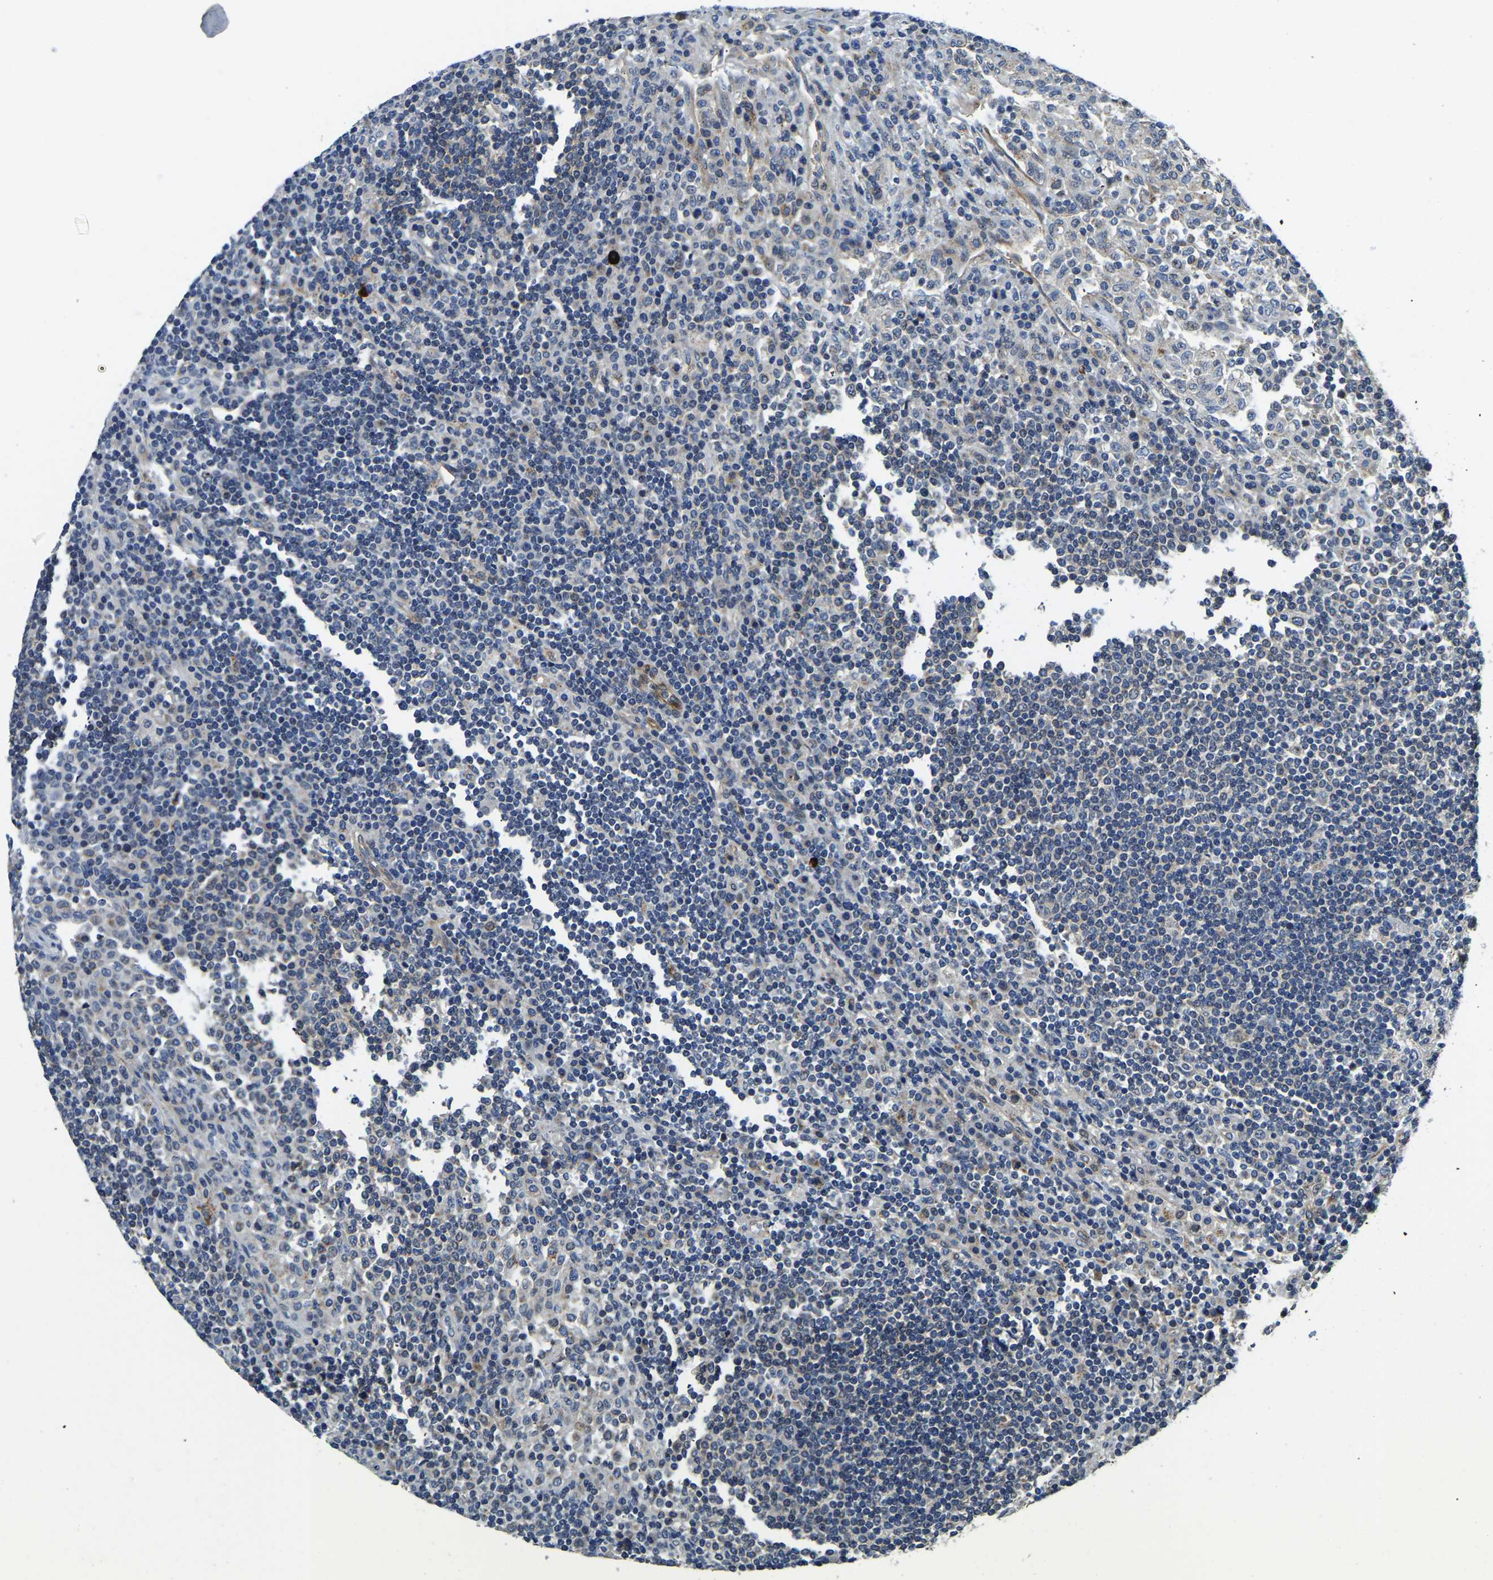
{"staining": {"intensity": "negative", "quantity": "none", "location": "none"}, "tissue": "lymph node", "cell_type": "Germinal center cells", "image_type": "normal", "snomed": [{"axis": "morphology", "description": "Normal tissue, NOS"}, {"axis": "topography", "description": "Lymph node"}], "caption": "Histopathology image shows no protein staining in germinal center cells of unremarkable lymph node. (DAB IHC with hematoxylin counter stain).", "gene": "RNF39", "patient": {"sex": "female", "age": 53}}